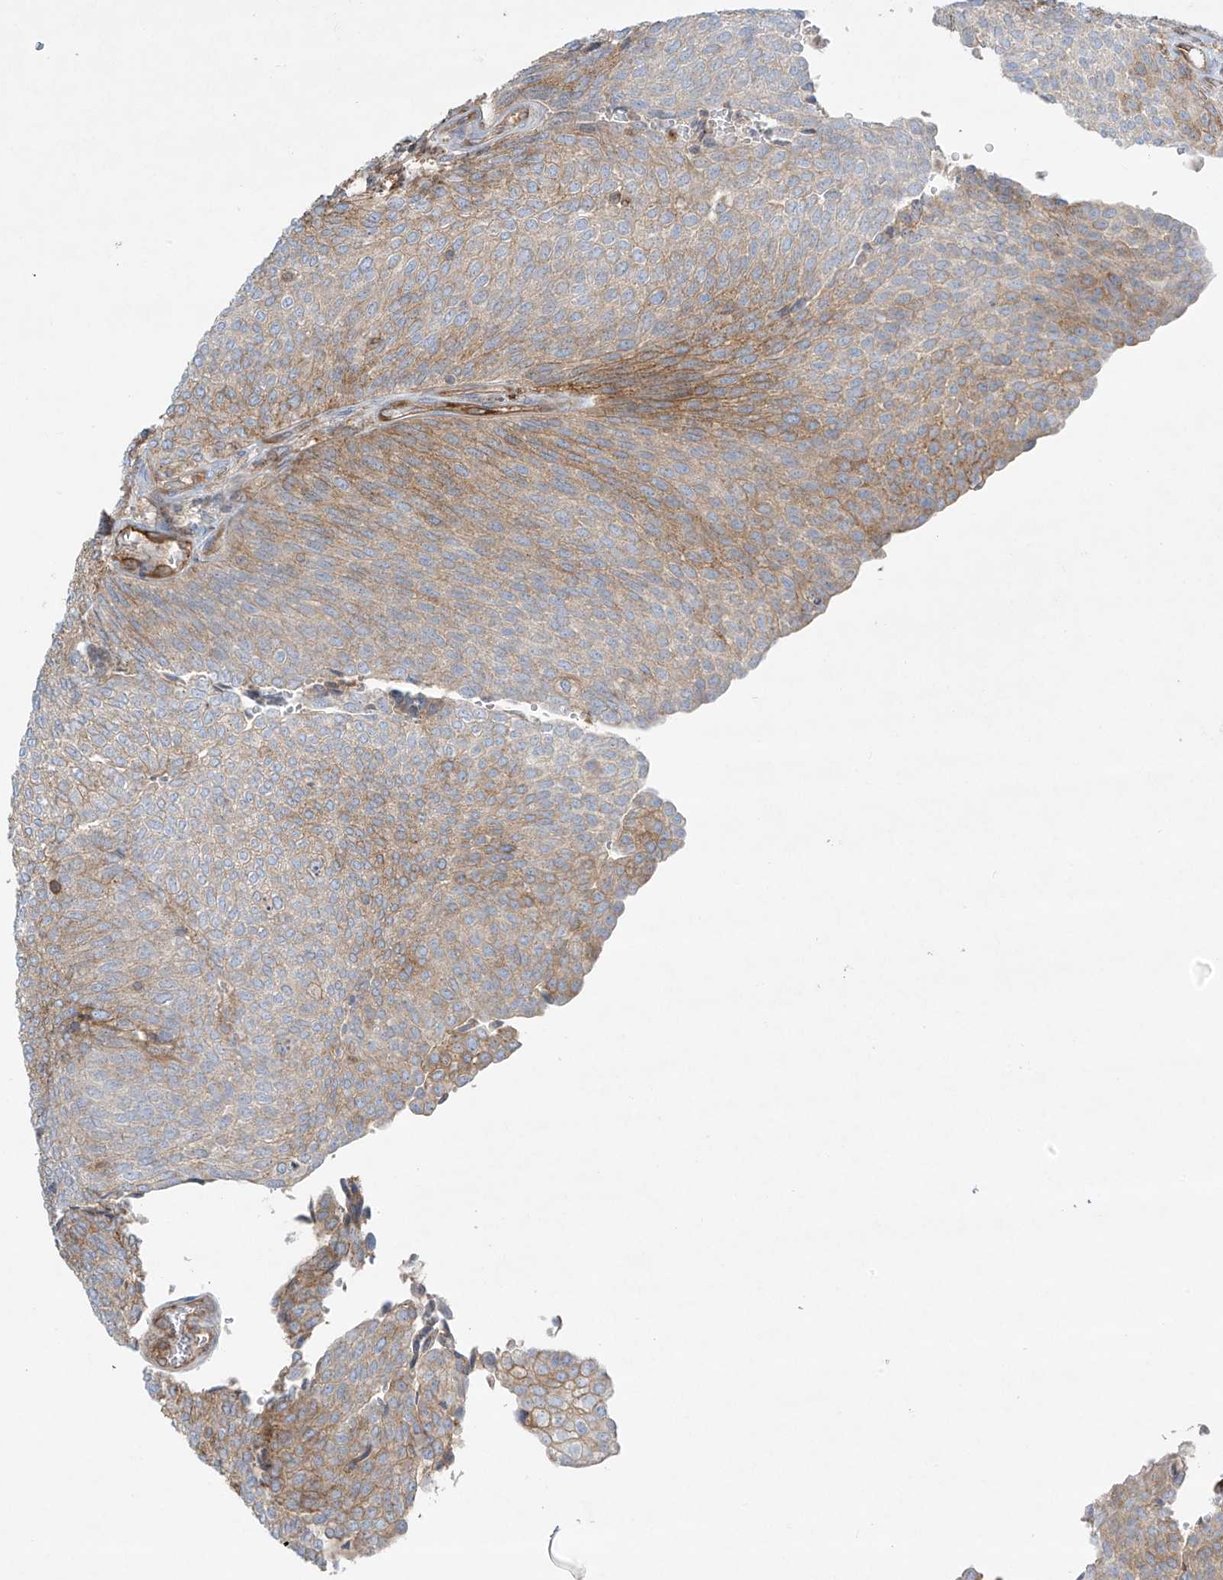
{"staining": {"intensity": "moderate", "quantity": "25%-75%", "location": "cytoplasmic/membranous"}, "tissue": "urothelial cancer", "cell_type": "Tumor cells", "image_type": "cancer", "snomed": [{"axis": "morphology", "description": "Urothelial carcinoma, Low grade"}, {"axis": "topography", "description": "Urinary bladder"}], "caption": "A photomicrograph of low-grade urothelial carcinoma stained for a protein demonstrates moderate cytoplasmic/membranous brown staining in tumor cells. Nuclei are stained in blue.", "gene": "HLA-E", "patient": {"sex": "female", "age": 79}}